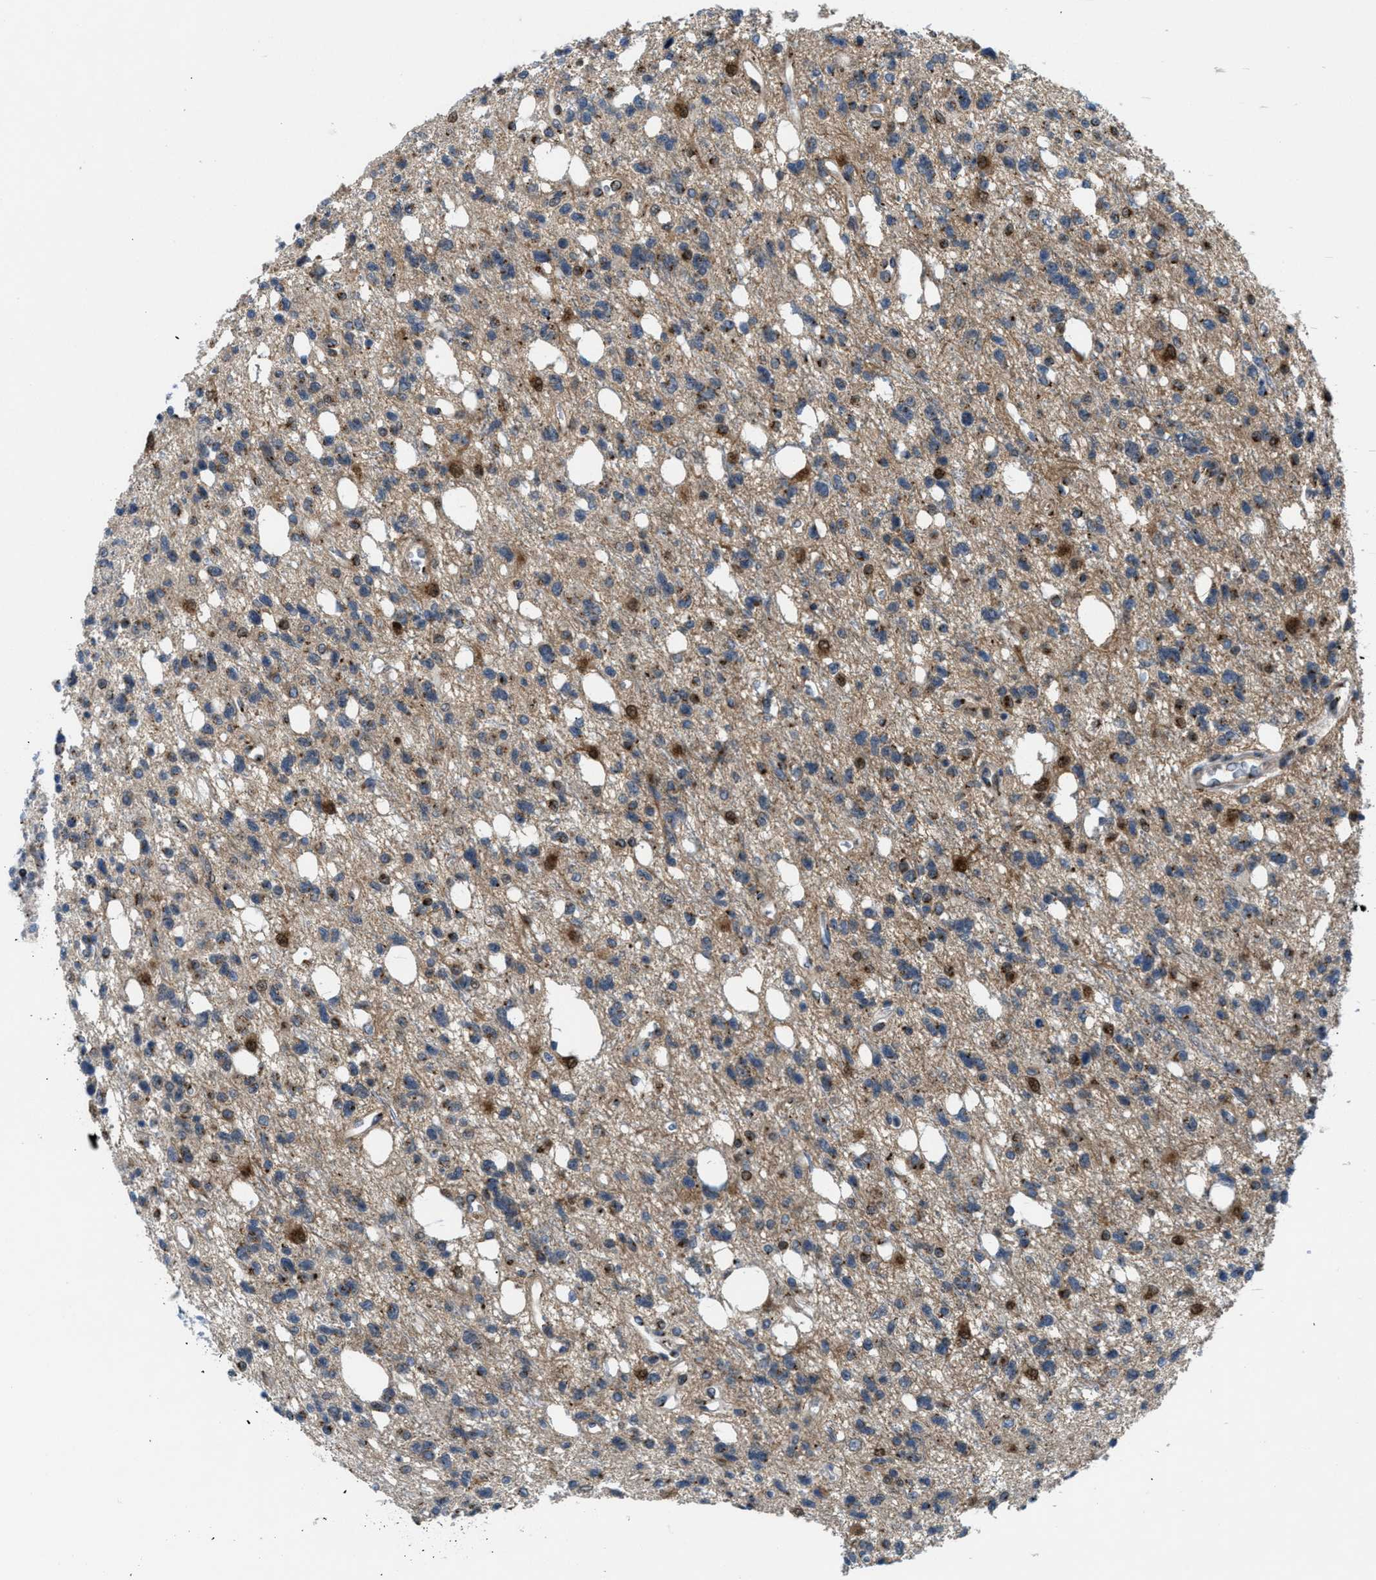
{"staining": {"intensity": "moderate", "quantity": "25%-75%", "location": "cytoplasmic/membranous"}, "tissue": "glioma", "cell_type": "Tumor cells", "image_type": "cancer", "snomed": [{"axis": "morphology", "description": "Glioma, malignant, High grade"}, {"axis": "topography", "description": "Brain"}], "caption": "An IHC photomicrograph of tumor tissue is shown. Protein staining in brown labels moderate cytoplasmic/membranous positivity in malignant high-grade glioma within tumor cells.", "gene": "SLC38A10", "patient": {"sex": "female", "age": 62}}